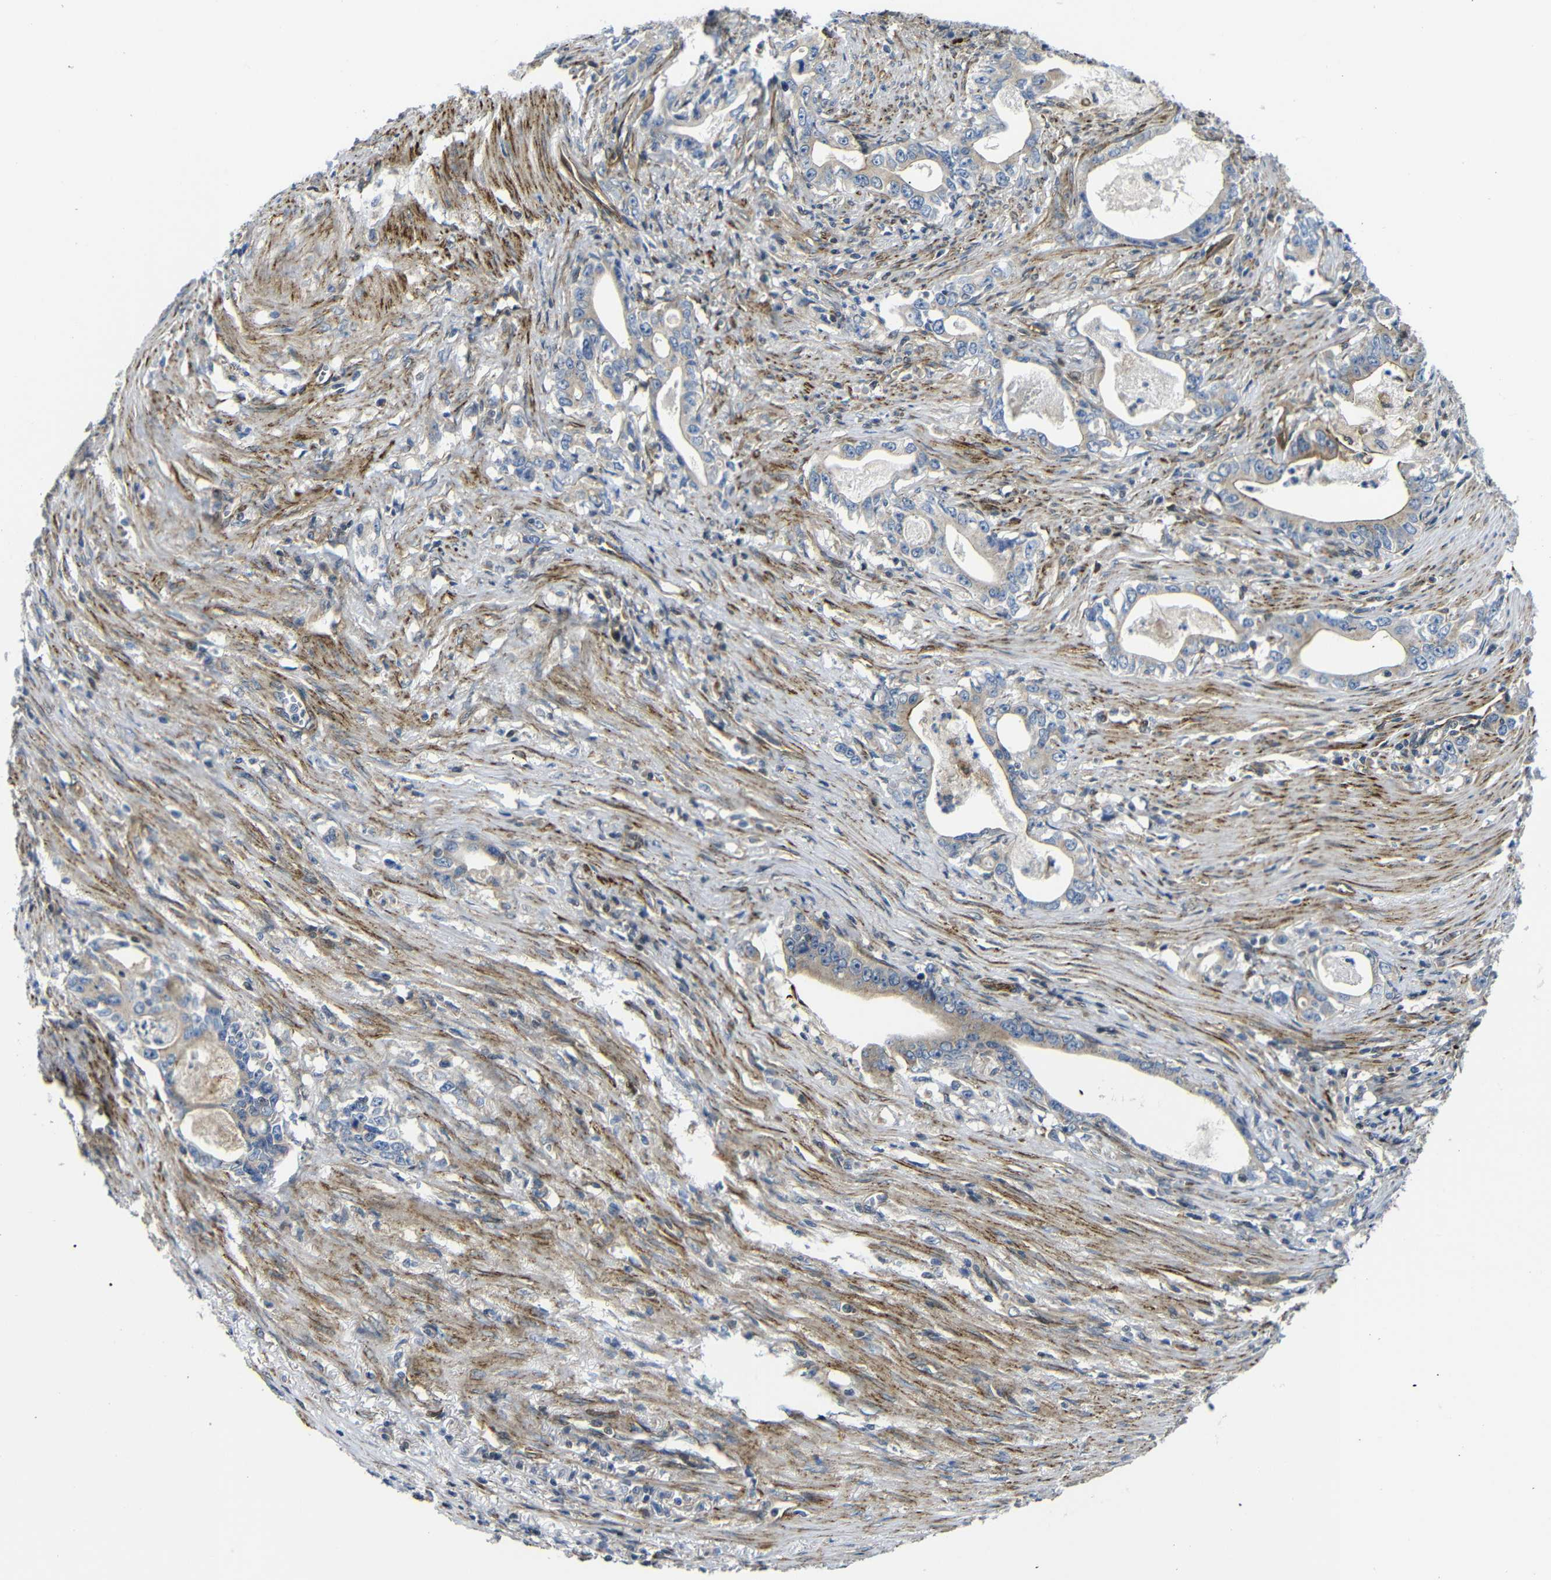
{"staining": {"intensity": "moderate", "quantity": ">75%", "location": "cytoplasmic/membranous"}, "tissue": "stomach cancer", "cell_type": "Tumor cells", "image_type": "cancer", "snomed": [{"axis": "morphology", "description": "Adenocarcinoma, NOS"}, {"axis": "topography", "description": "Stomach, lower"}], "caption": "An image of stomach adenocarcinoma stained for a protein displays moderate cytoplasmic/membranous brown staining in tumor cells.", "gene": "PARP14", "patient": {"sex": "female", "age": 72}}